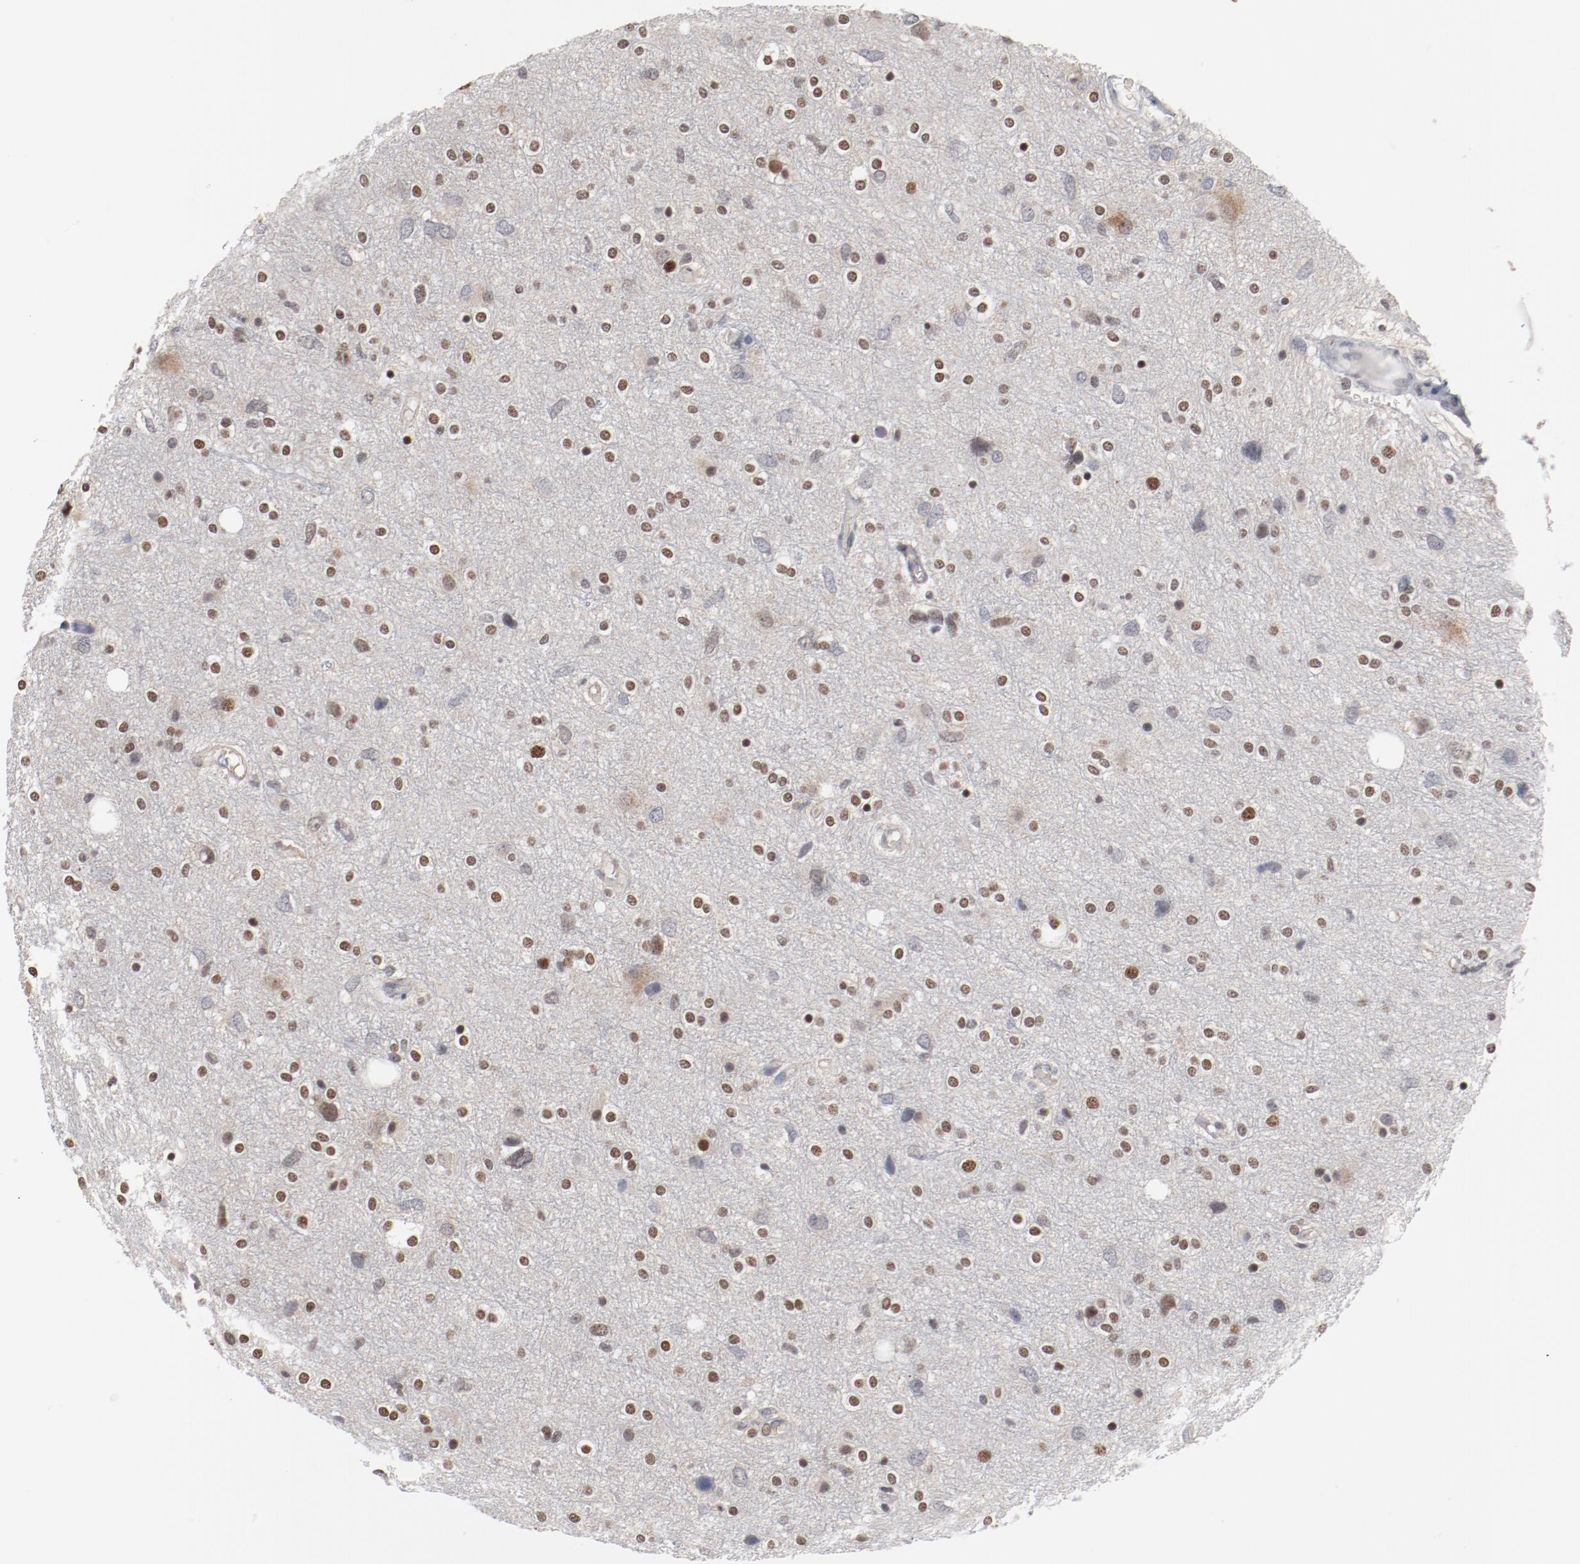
{"staining": {"intensity": "moderate", "quantity": ">75%", "location": "nuclear"}, "tissue": "glioma", "cell_type": "Tumor cells", "image_type": "cancer", "snomed": [{"axis": "morphology", "description": "Glioma, malignant, High grade"}, {"axis": "topography", "description": "Brain"}], "caption": "Protein staining of glioma tissue shows moderate nuclear staining in approximately >75% of tumor cells.", "gene": "ZEB2", "patient": {"sex": "female", "age": 59}}